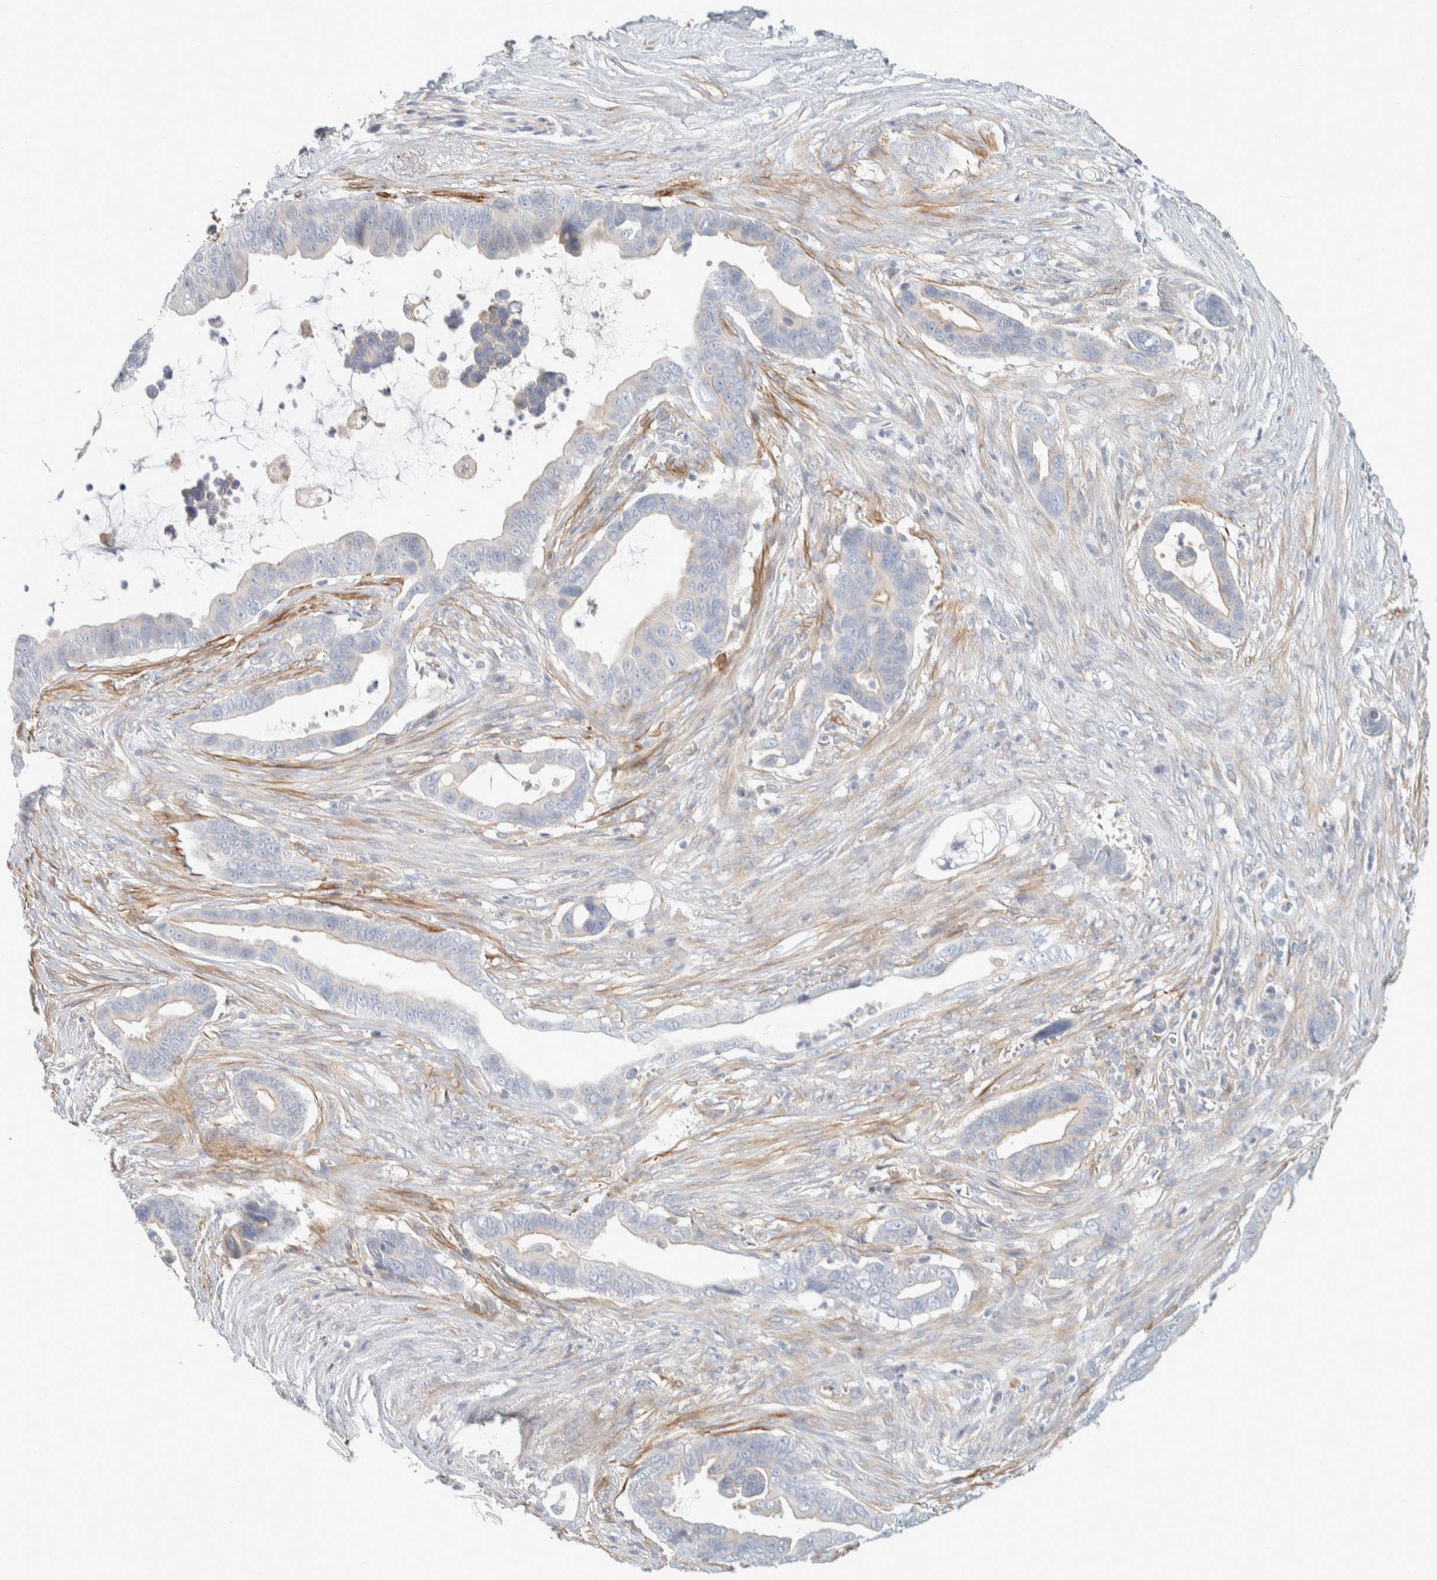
{"staining": {"intensity": "negative", "quantity": "none", "location": "none"}, "tissue": "pancreatic cancer", "cell_type": "Tumor cells", "image_type": "cancer", "snomed": [{"axis": "morphology", "description": "Adenocarcinoma, NOS"}, {"axis": "topography", "description": "Pancreas"}], "caption": "An image of human pancreatic cancer is negative for staining in tumor cells.", "gene": "CDR2", "patient": {"sex": "female", "age": 72}}